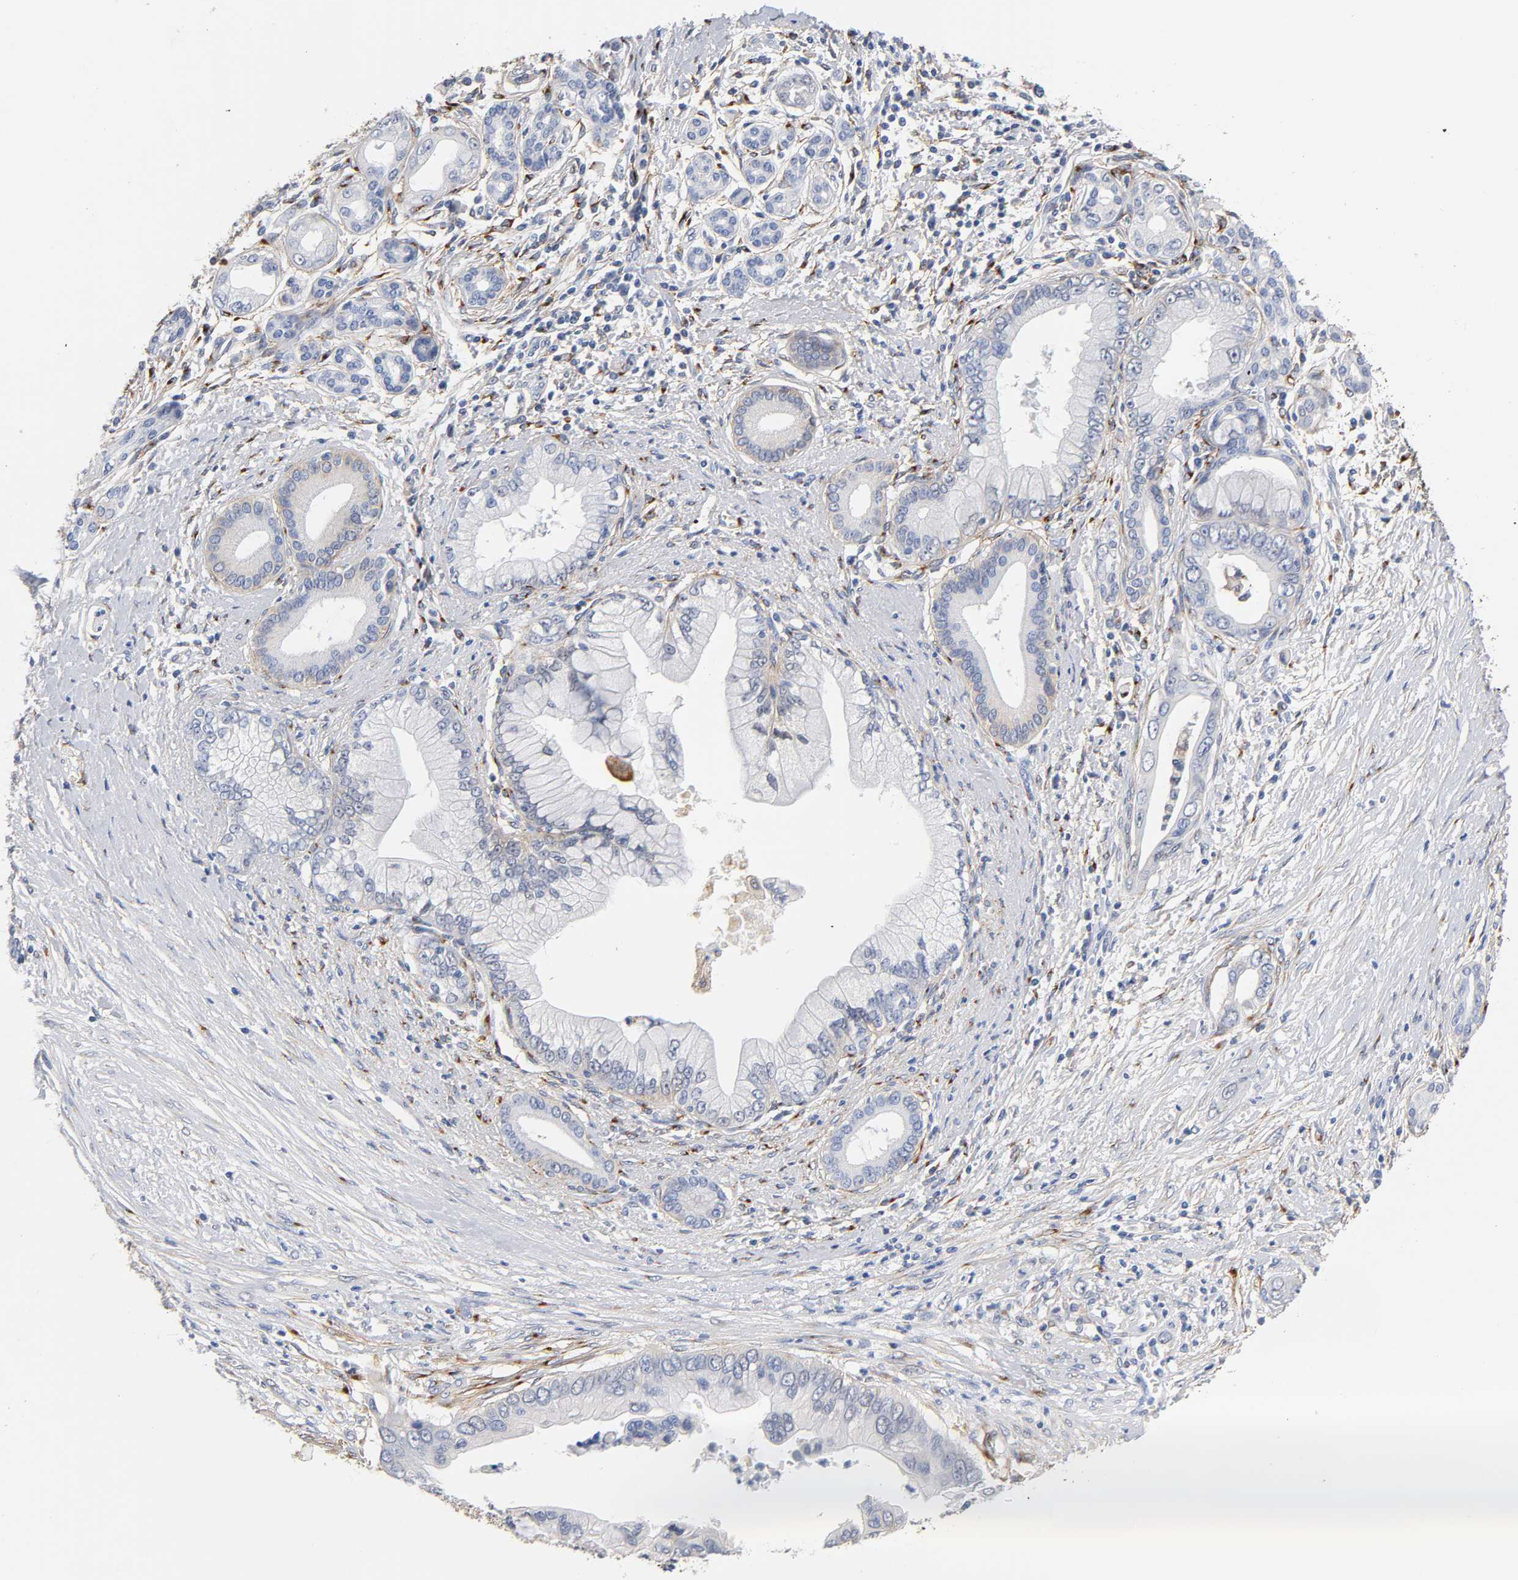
{"staining": {"intensity": "negative", "quantity": "none", "location": "none"}, "tissue": "pancreatic cancer", "cell_type": "Tumor cells", "image_type": "cancer", "snomed": [{"axis": "morphology", "description": "Adenocarcinoma, NOS"}, {"axis": "topography", "description": "Pancreas"}], "caption": "This is an immunohistochemistry micrograph of human pancreatic adenocarcinoma. There is no staining in tumor cells.", "gene": "LRP1", "patient": {"sex": "male", "age": 59}}